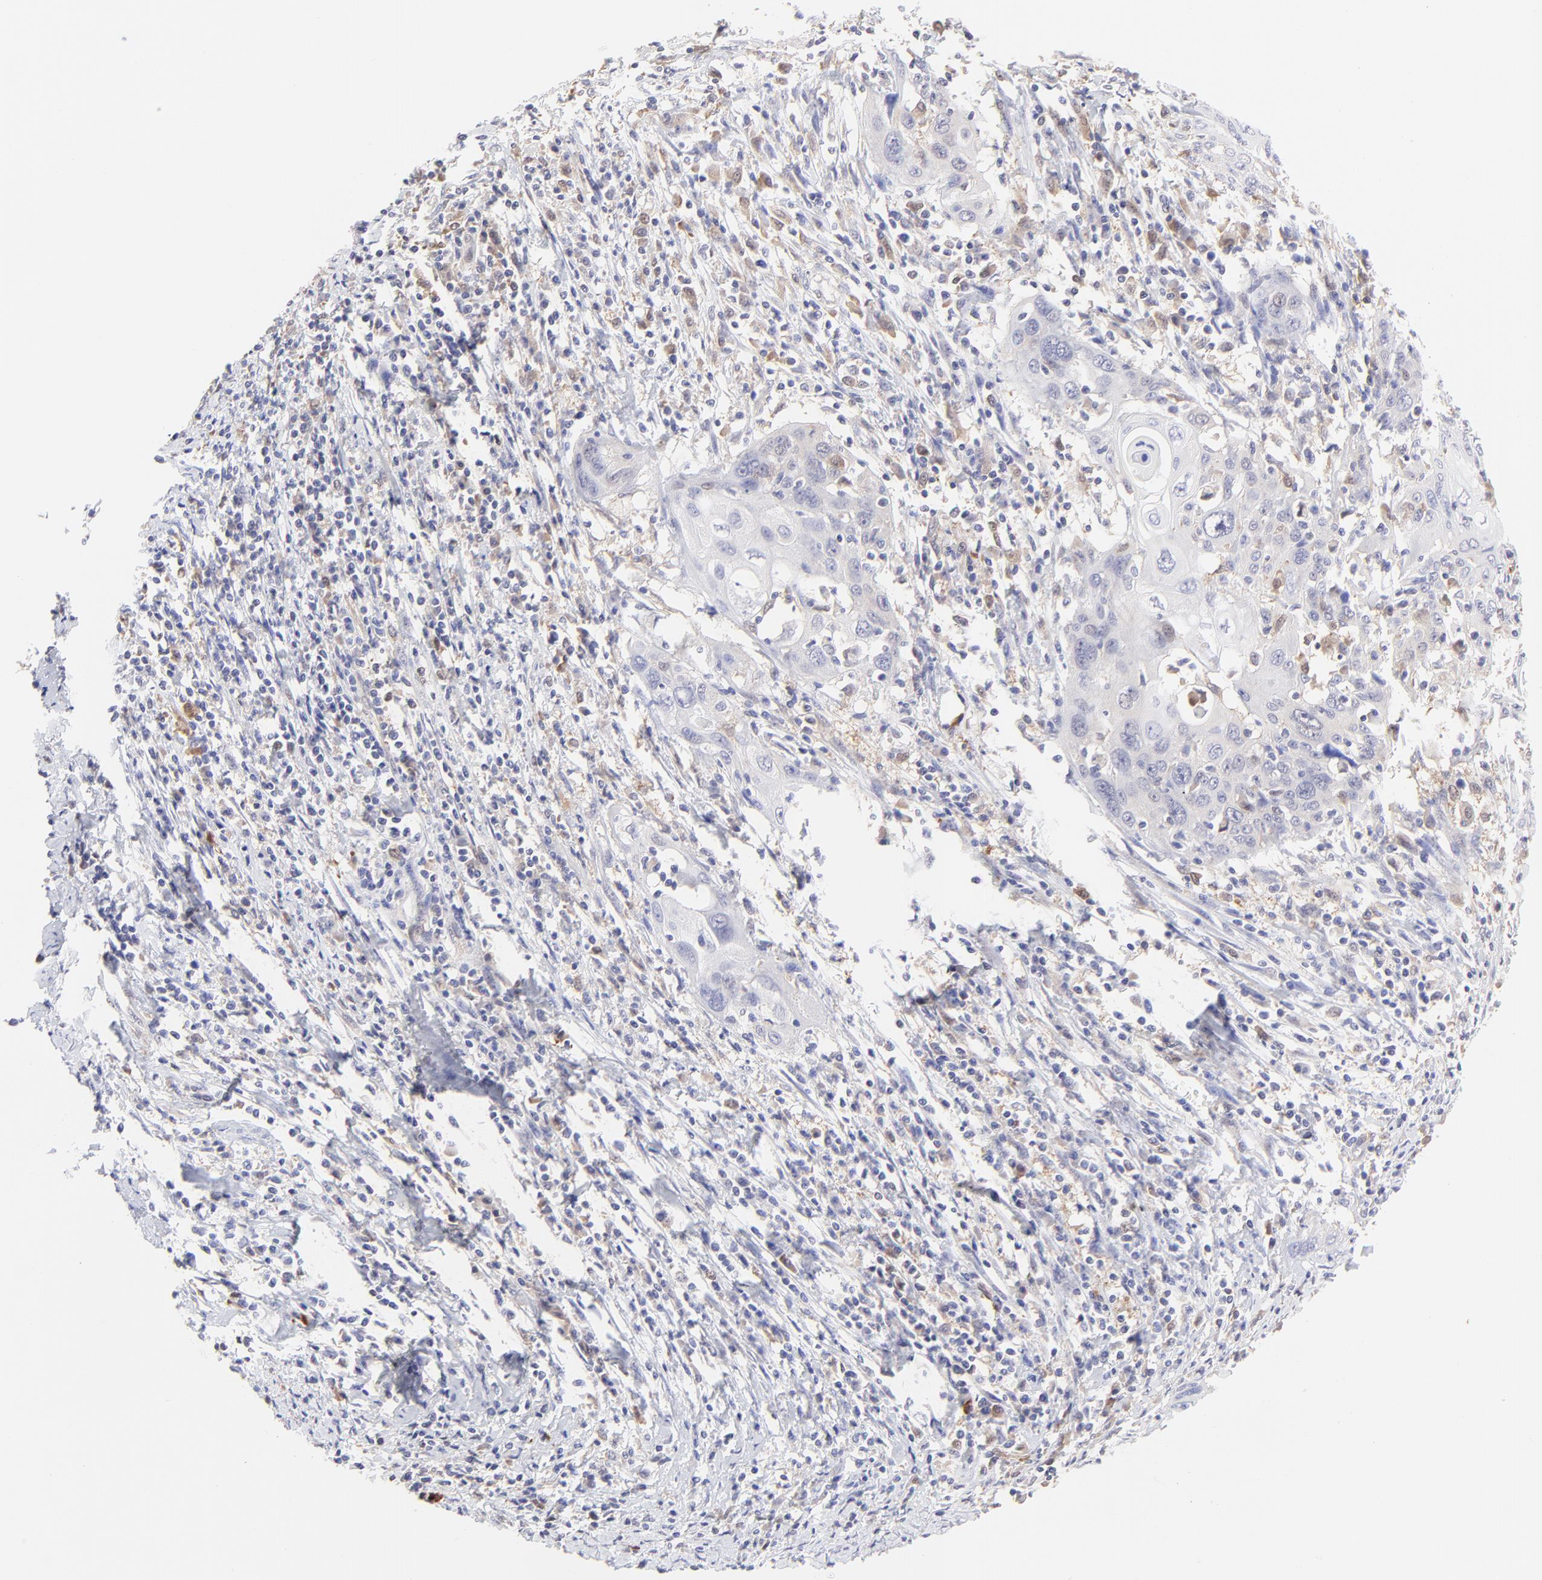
{"staining": {"intensity": "negative", "quantity": "none", "location": "none"}, "tissue": "cervical cancer", "cell_type": "Tumor cells", "image_type": "cancer", "snomed": [{"axis": "morphology", "description": "Squamous cell carcinoma, NOS"}, {"axis": "topography", "description": "Cervix"}], "caption": "An IHC photomicrograph of cervical cancer (squamous cell carcinoma) is shown. There is no staining in tumor cells of cervical cancer (squamous cell carcinoma).", "gene": "HYAL1", "patient": {"sex": "female", "age": 54}}